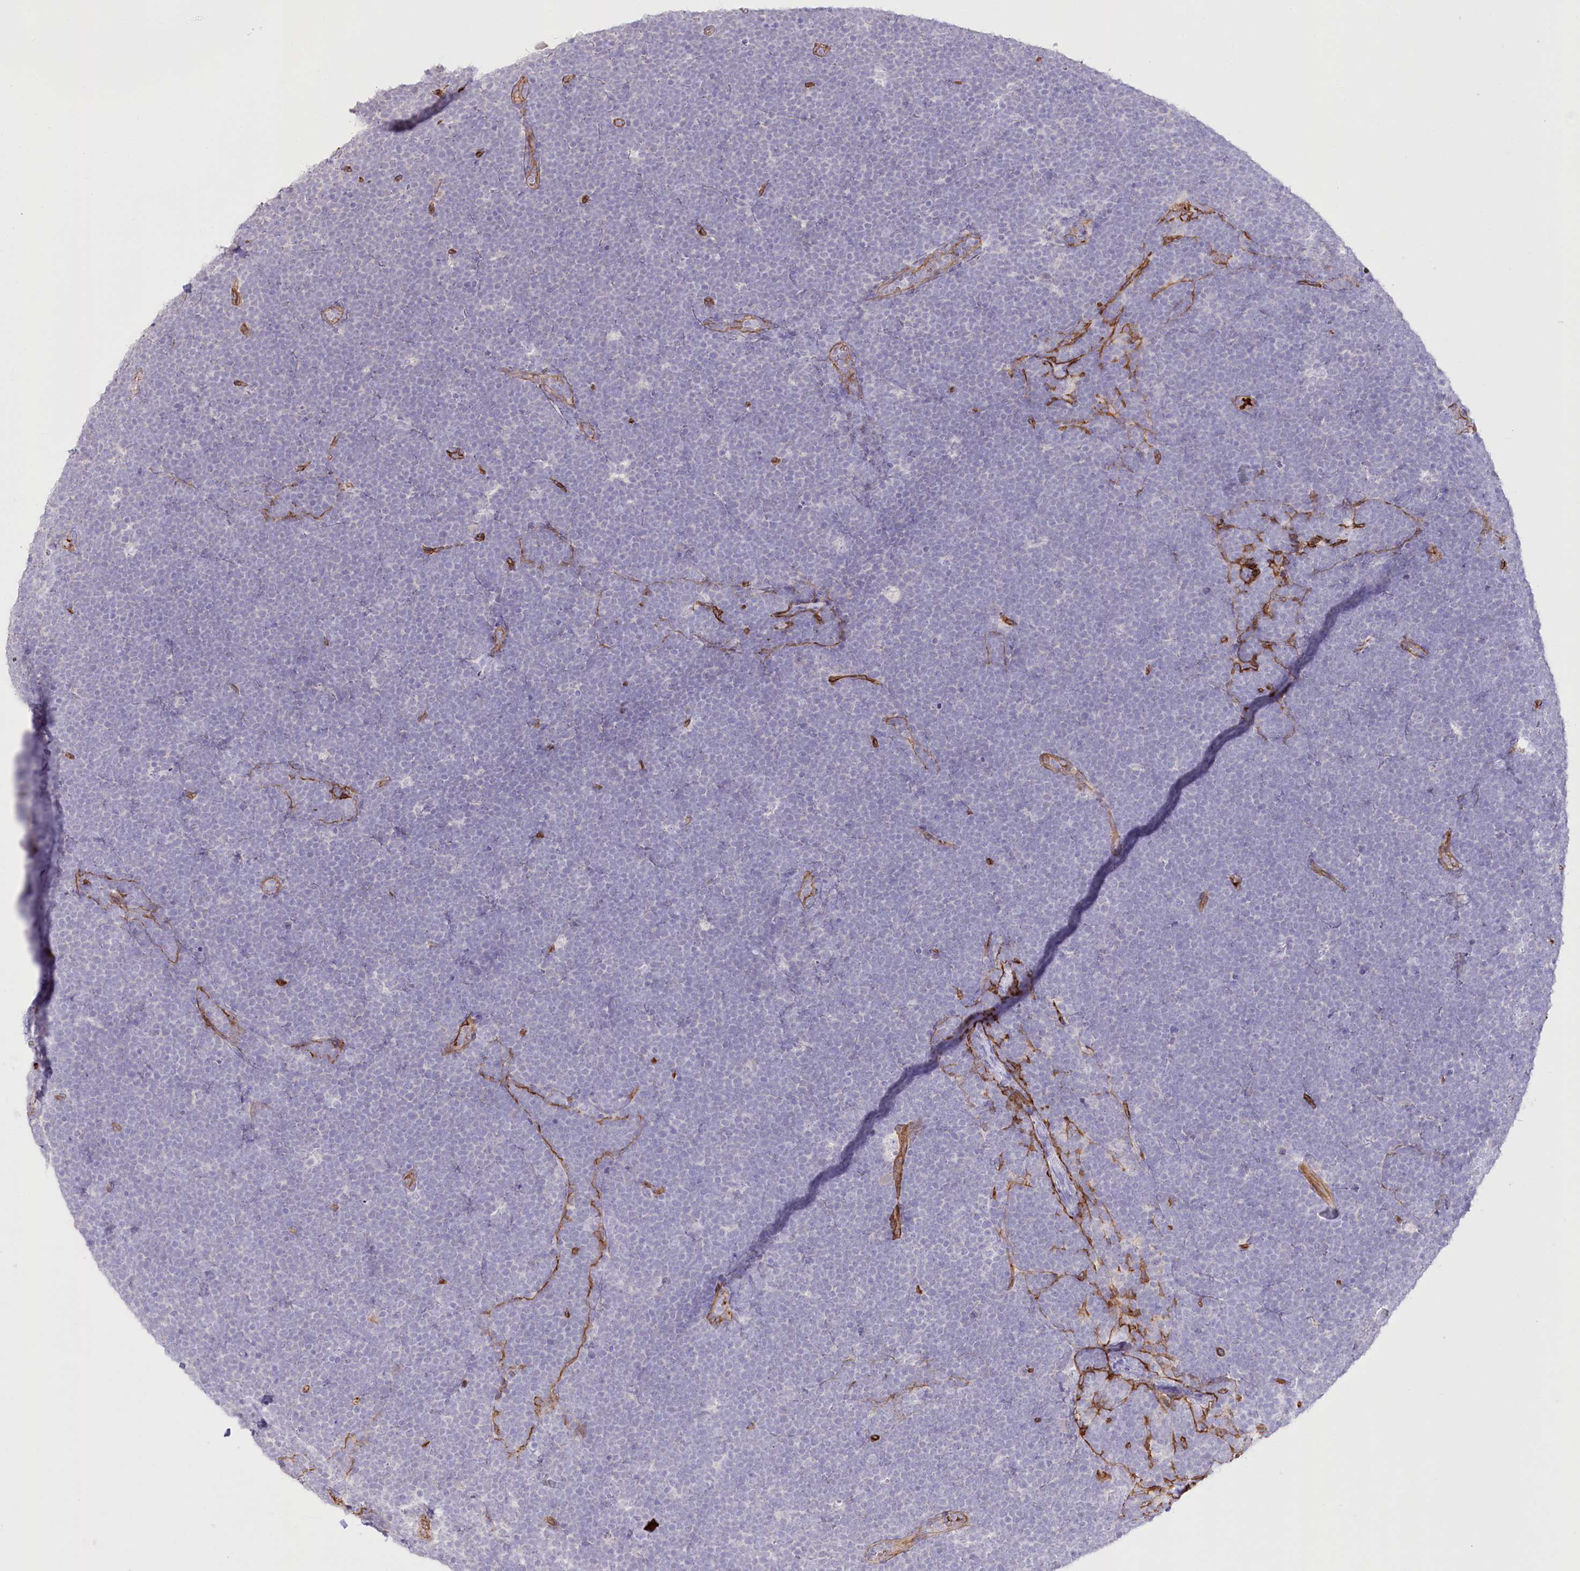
{"staining": {"intensity": "negative", "quantity": "none", "location": "none"}, "tissue": "lymphoma", "cell_type": "Tumor cells", "image_type": "cancer", "snomed": [{"axis": "morphology", "description": "Malignant lymphoma, non-Hodgkin's type, High grade"}, {"axis": "topography", "description": "Lymph node"}], "caption": "A histopathology image of human high-grade malignant lymphoma, non-Hodgkin's type is negative for staining in tumor cells.", "gene": "SLC39A10", "patient": {"sex": "male", "age": 13}}